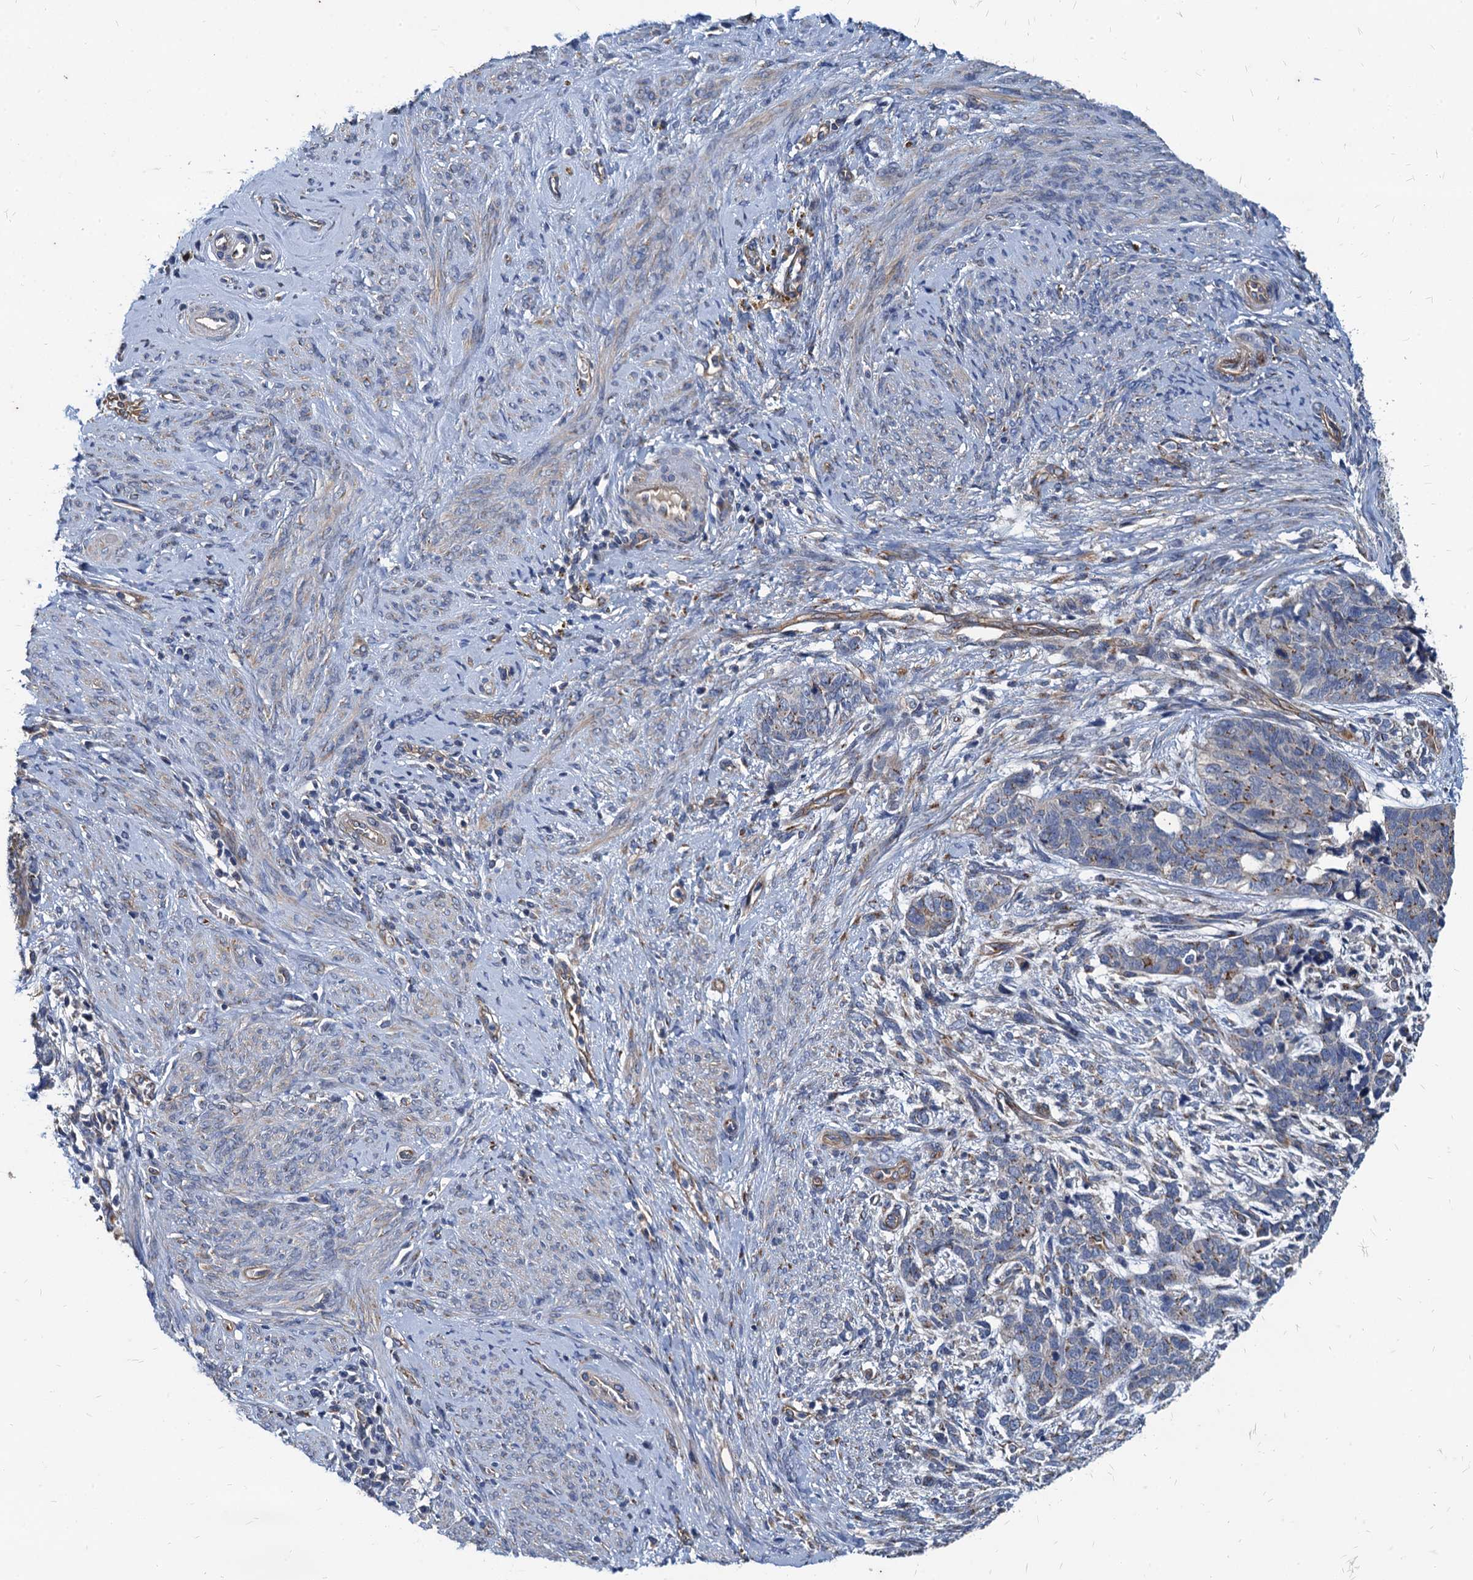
{"staining": {"intensity": "negative", "quantity": "none", "location": "none"}, "tissue": "cervical cancer", "cell_type": "Tumor cells", "image_type": "cancer", "snomed": [{"axis": "morphology", "description": "Squamous cell carcinoma, NOS"}, {"axis": "topography", "description": "Cervix"}], "caption": "Immunohistochemistry (IHC) of human squamous cell carcinoma (cervical) reveals no expression in tumor cells.", "gene": "NGRN", "patient": {"sex": "female", "age": 63}}